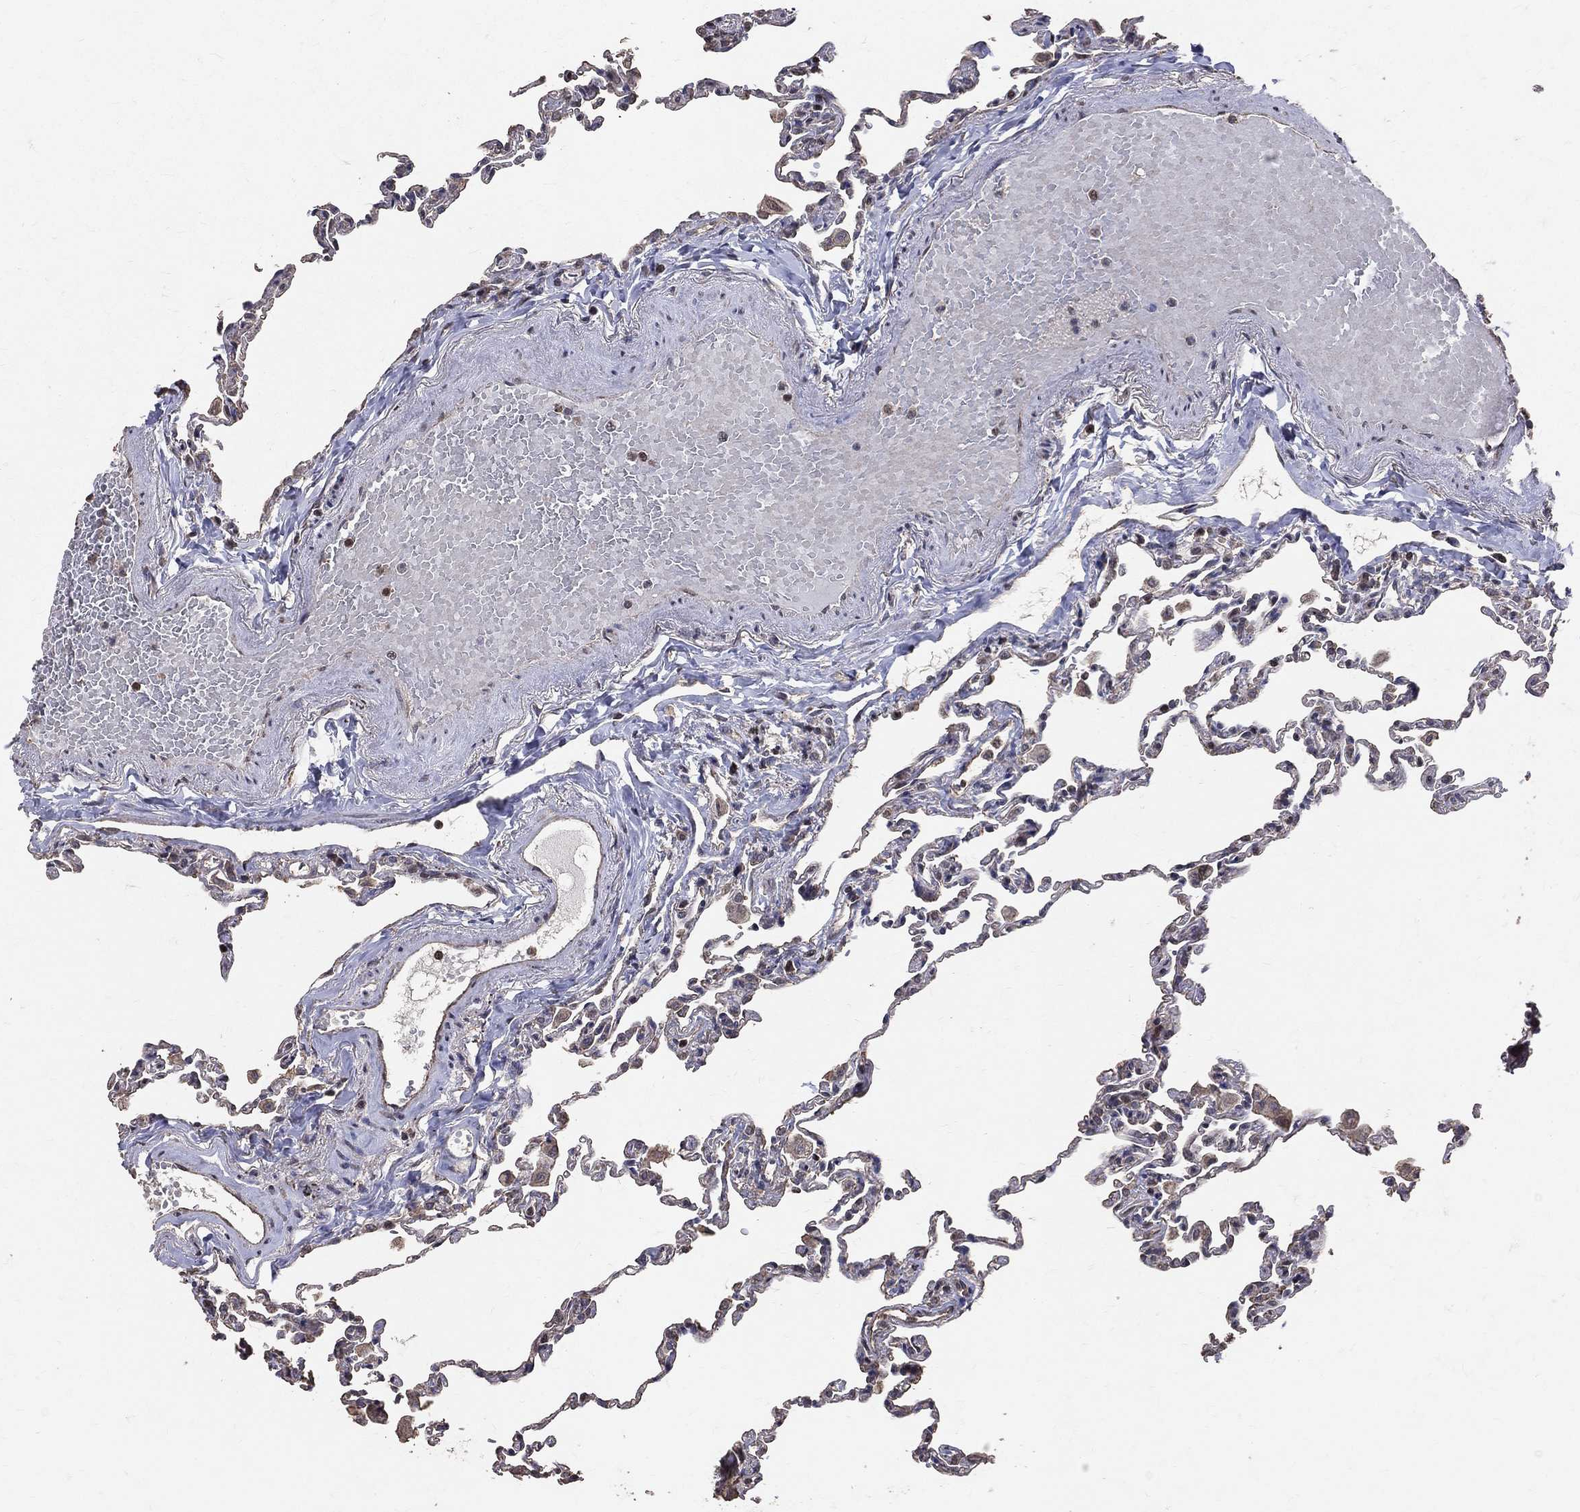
{"staining": {"intensity": "negative", "quantity": "none", "location": "none"}, "tissue": "lung", "cell_type": "Alveolar cells", "image_type": "normal", "snomed": [{"axis": "morphology", "description": "Normal tissue, NOS"}, {"axis": "topography", "description": "Lung"}], "caption": "An image of human lung is negative for staining in alveolar cells. Brightfield microscopy of immunohistochemistry (IHC) stained with DAB (3,3'-diaminobenzidine) (brown) and hematoxylin (blue), captured at high magnification.", "gene": "LY6K", "patient": {"sex": "female", "age": 57}}